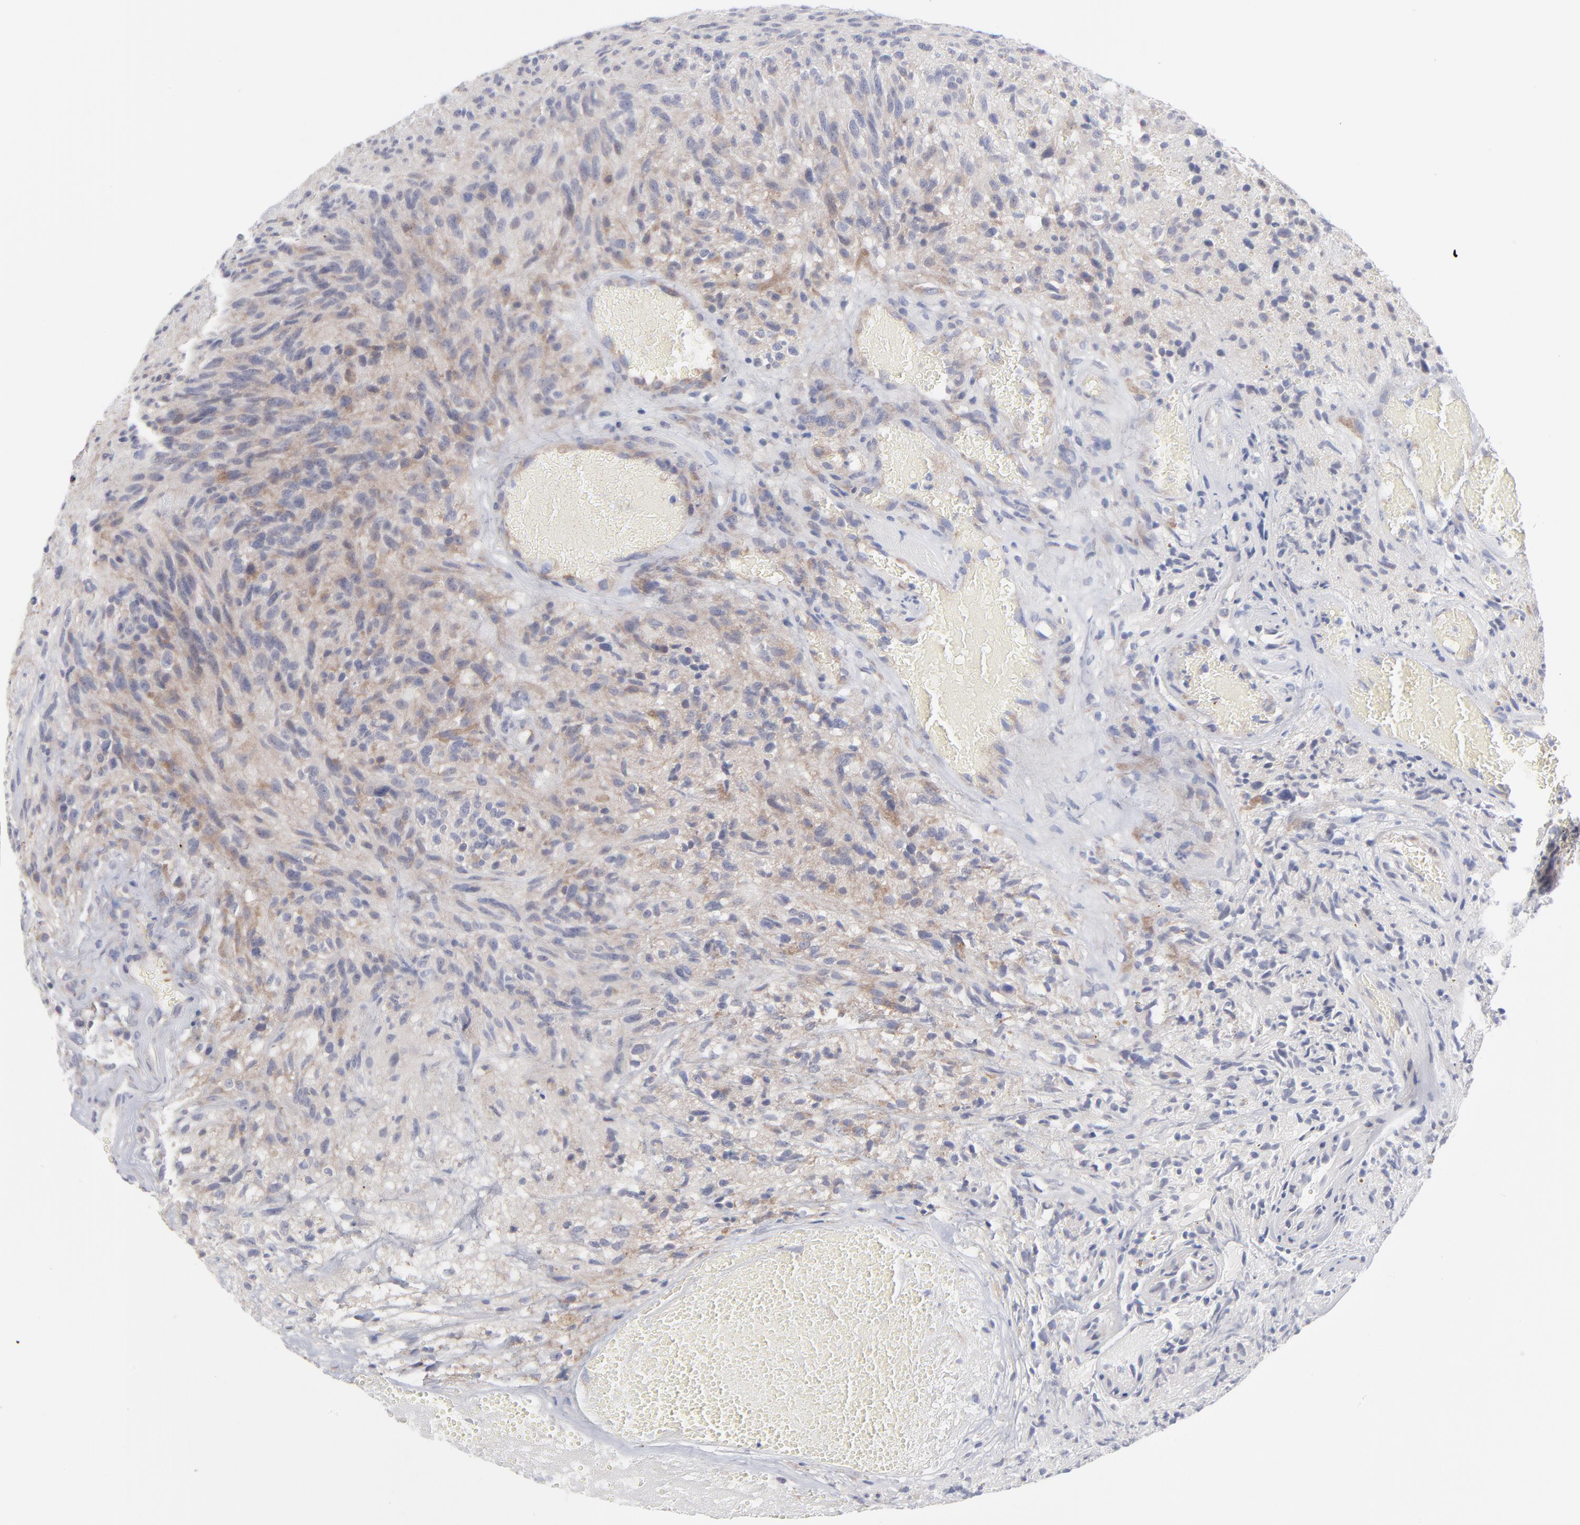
{"staining": {"intensity": "weak", "quantity": "25%-75%", "location": "cytoplasmic/membranous"}, "tissue": "glioma", "cell_type": "Tumor cells", "image_type": "cancer", "snomed": [{"axis": "morphology", "description": "Normal tissue, NOS"}, {"axis": "morphology", "description": "Glioma, malignant, High grade"}, {"axis": "topography", "description": "Cerebral cortex"}], "caption": "Malignant glioma (high-grade) stained for a protein (brown) displays weak cytoplasmic/membranous positive expression in approximately 25%-75% of tumor cells.", "gene": "RPS24", "patient": {"sex": "male", "age": 75}}